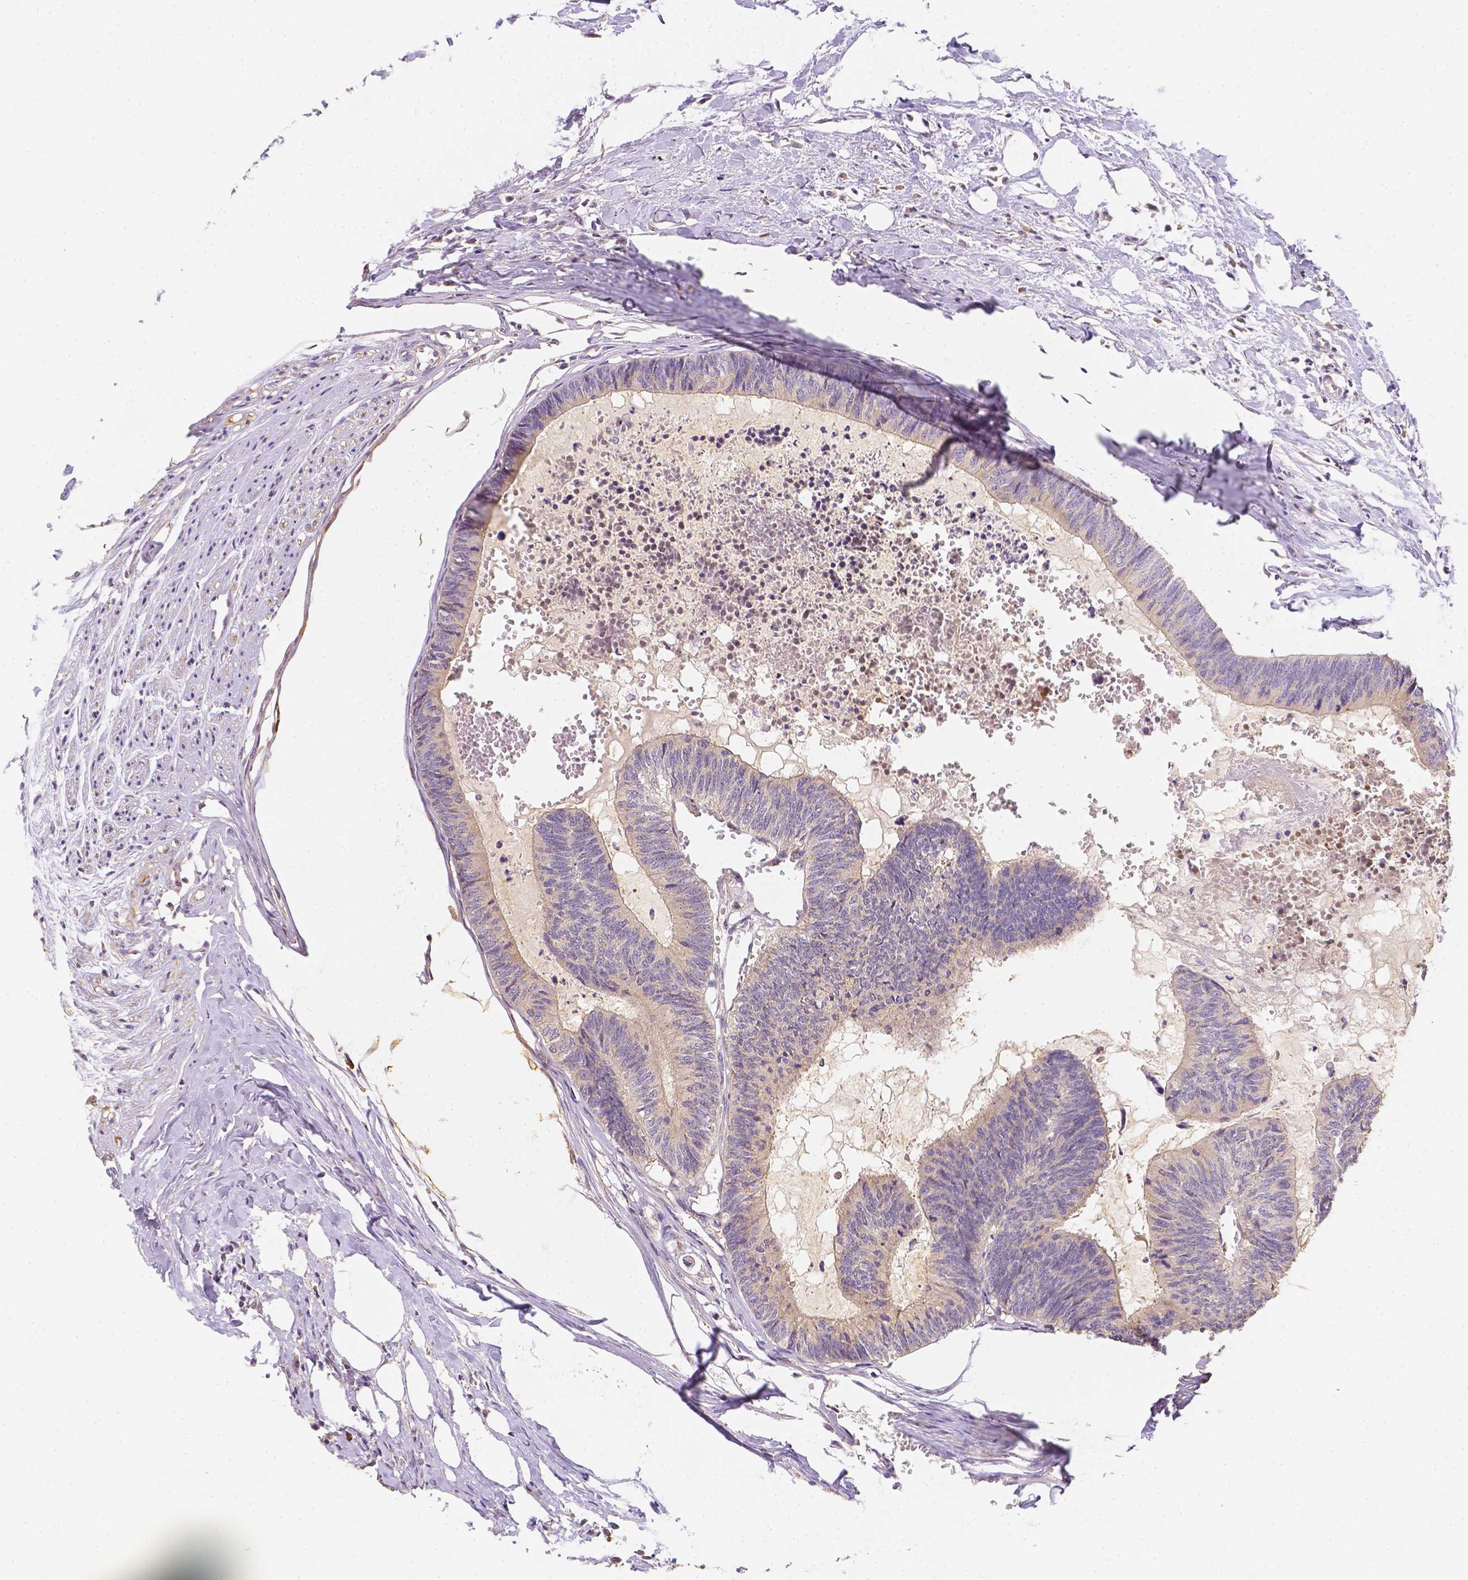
{"staining": {"intensity": "negative", "quantity": "none", "location": "none"}, "tissue": "colorectal cancer", "cell_type": "Tumor cells", "image_type": "cancer", "snomed": [{"axis": "morphology", "description": "Adenocarcinoma, NOS"}, {"axis": "topography", "description": "Colon"}, {"axis": "topography", "description": "Rectum"}], "caption": "Histopathology image shows no significant protein positivity in tumor cells of colorectal adenocarcinoma. The staining was performed using DAB to visualize the protein expression in brown, while the nuclei were stained in blue with hematoxylin (Magnification: 20x).", "gene": "C10orf67", "patient": {"sex": "male", "age": 57}}